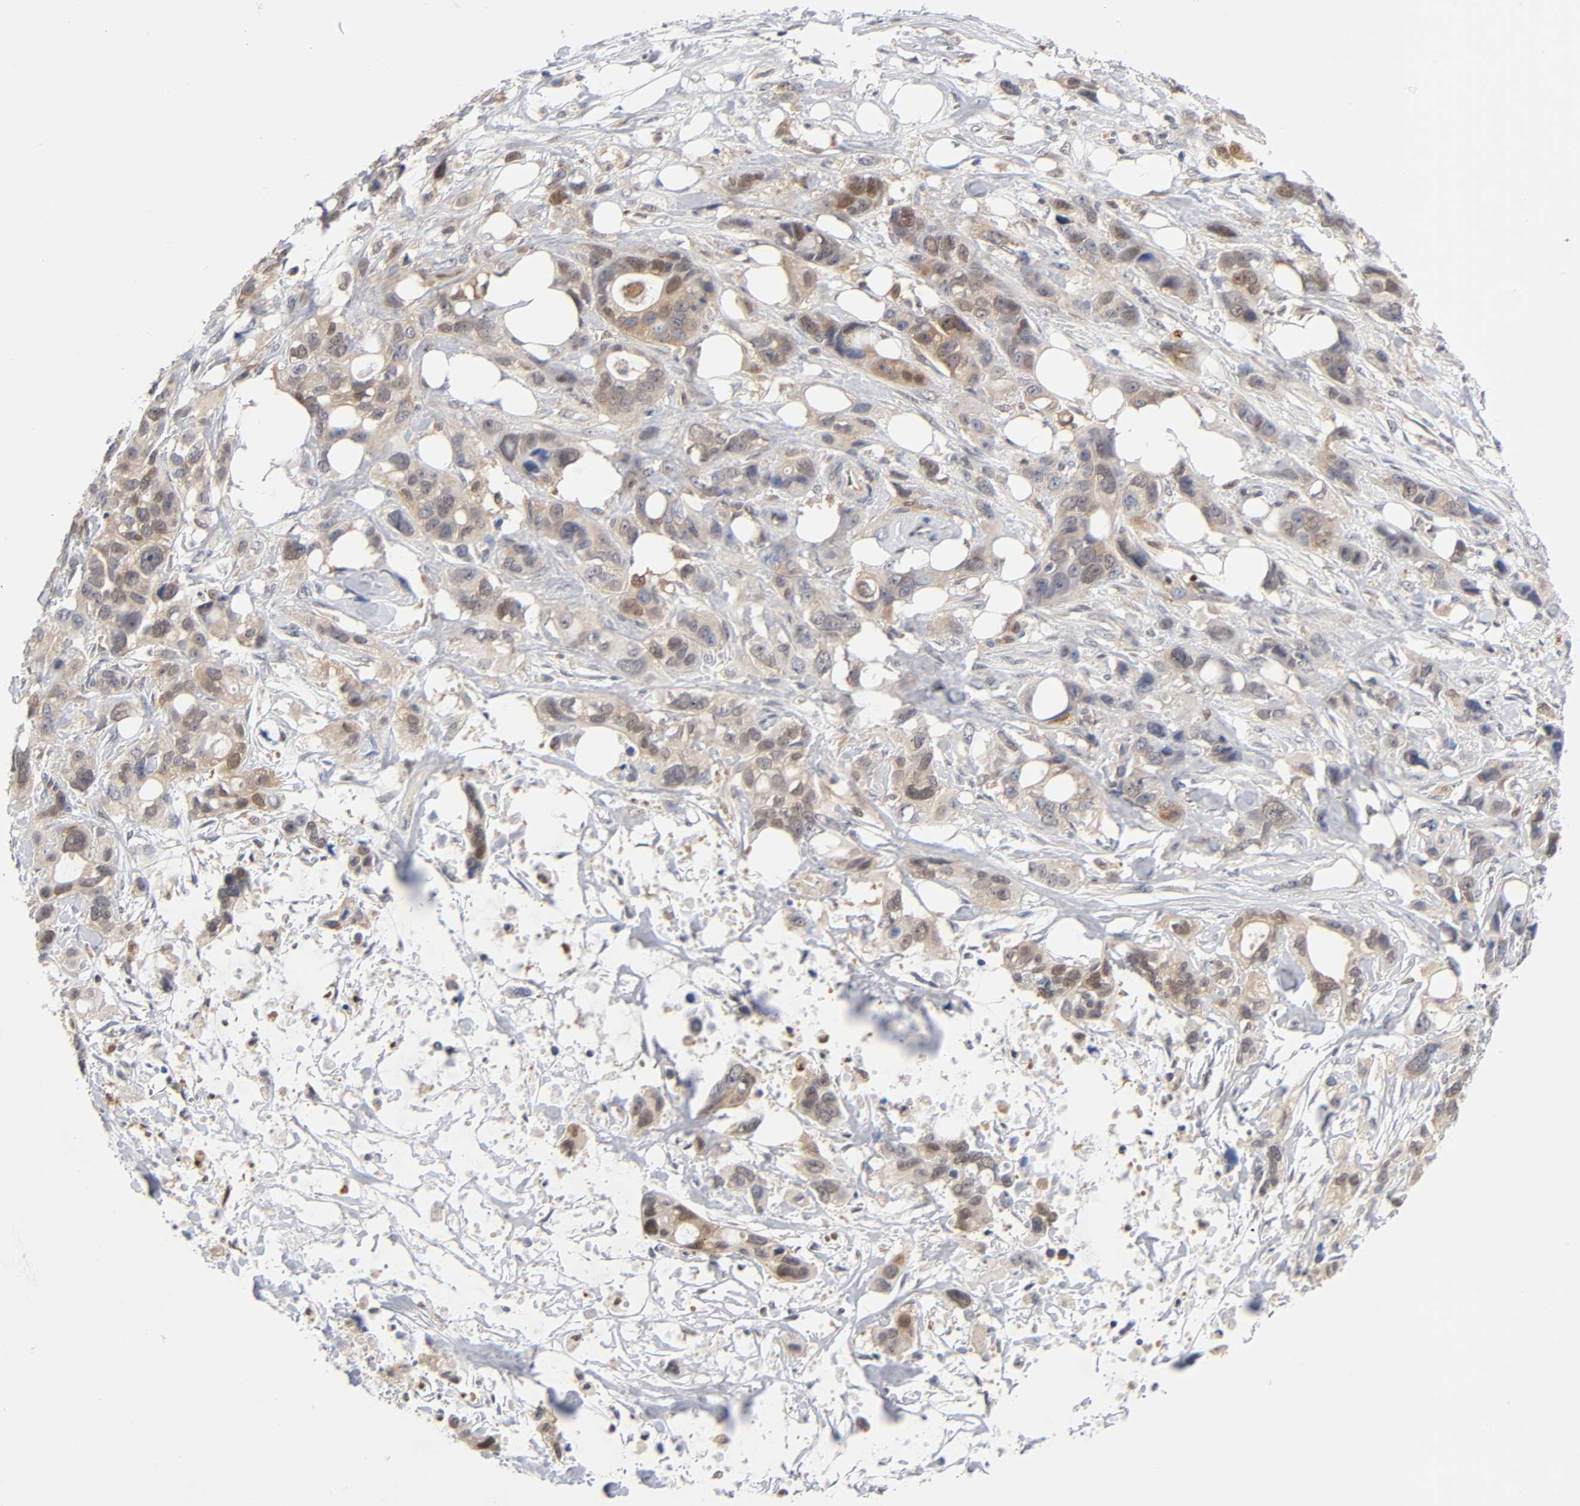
{"staining": {"intensity": "weak", "quantity": "25%-75%", "location": "cytoplasmic/membranous"}, "tissue": "stomach cancer", "cell_type": "Tumor cells", "image_type": "cancer", "snomed": [{"axis": "morphology", "description": "Adenocarcinoma, NOS"}, {"axis": "topography", "description": "Stomach, upper"}], "caption": "About 25%-75% of tumor cells in human adenocarcinoma (stomach) reveal weak cytoplasmic/membranous protein positivity as visualized by brown immunohistochemical staining.", "gene": "DFFB", "patient": {"sex": "male", "age": 47}}